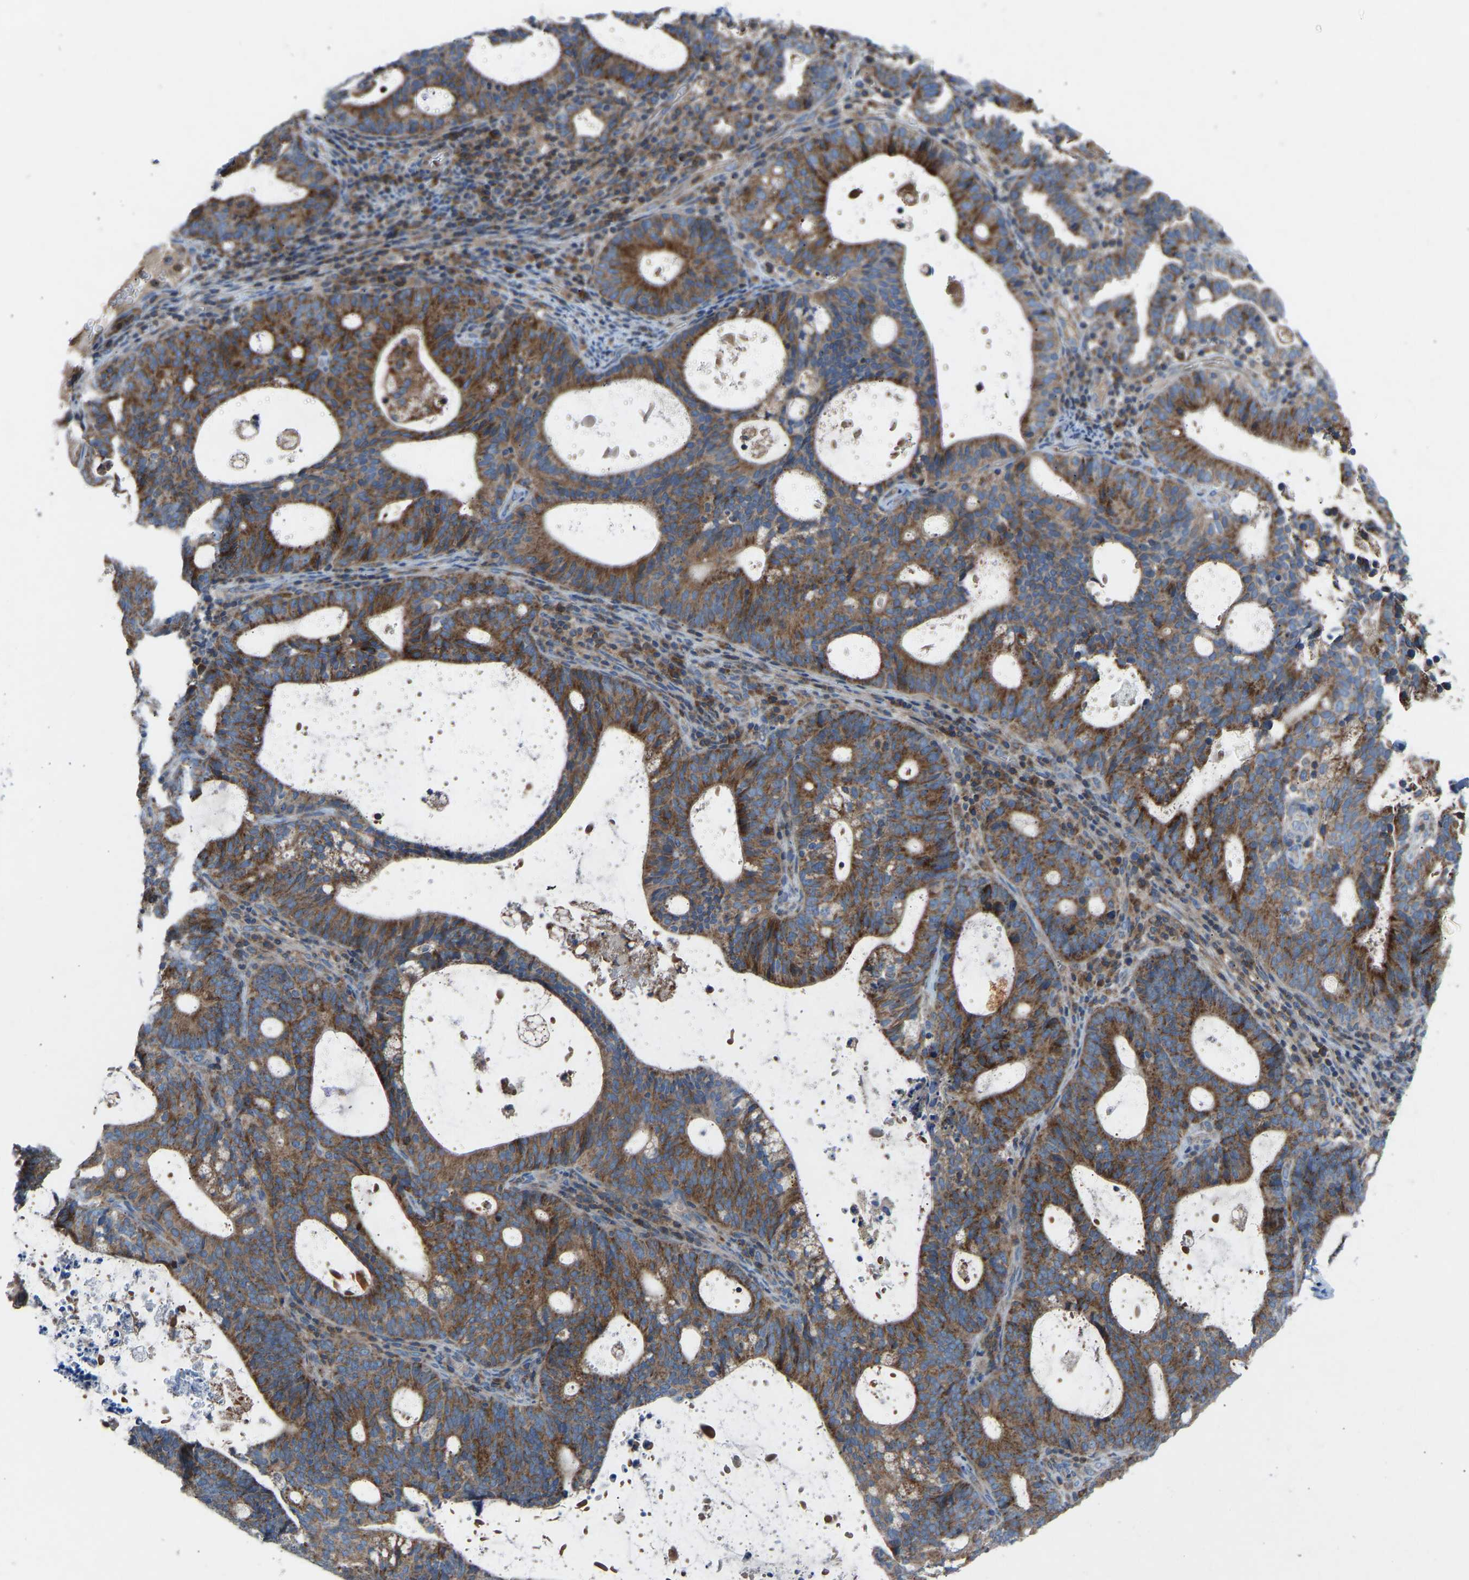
{"staining": {"intensity": "strong", "quantity": ">75%", "location": "cytoplasmic/membranous"}, "tissue": "endometrial cancer", "cell_type": "Tumor cells", "image_type": "cancer", "snomed": [{"axis": "morphology", "description": "Adenocarcinoma, NOS"}, {"axis": "topography", "description": "Uterus"}], "caption": "IHC (DAB (3,3'-diaminobenzidine)) staining of human endometrial adenocarcinoma exhibits strong cytoplasmic/membranous protein positivity in about >75% of tumor cells. The staining is performed using DAB (3,3'-diaminobenzidine) brown chromogen to label protein expression. The nuclei are counter-stained blue using hematoxylin.", "gene": "GRK6", "patient": {"sex": "female", "age": 83}}